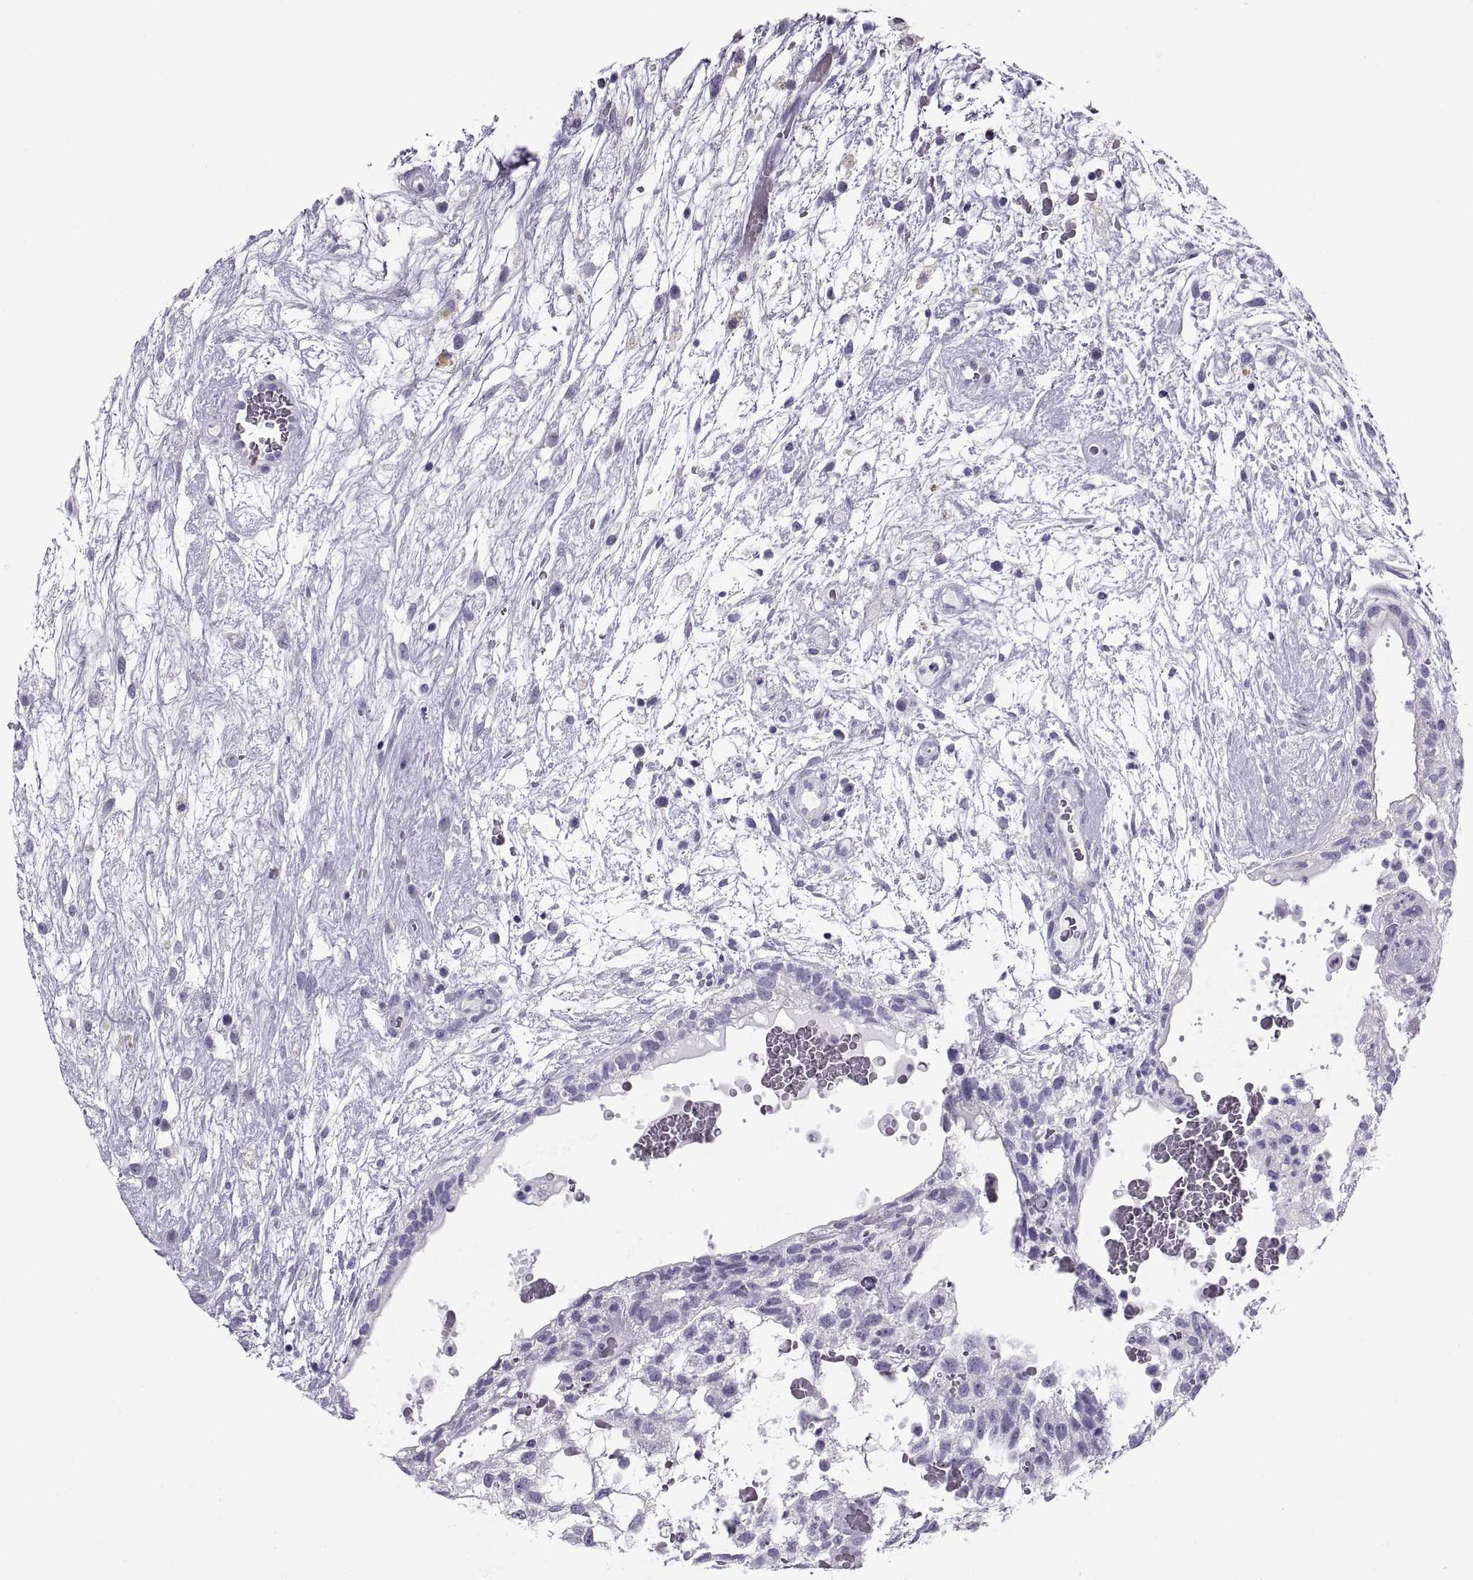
{"staining": {"intensity": "negative", "quantity": "none", "location": "none"}, "tissue": "testis cancer", "cell_type": "Tumor cells", "image_type": "cancer", "snomed": [{"axis": "morphology", "description": "Normal tissue, NOS"}, {"axis": "morphology", "description": "Carcinoma, Embryonal, NOS"}, {"axis": "topography", "description": "Testis"}], "caption": "There is no significant expression in tumor cells of testis cancer (embryonal carcinoma).", "gene": "RLBP1", "patient": {"sex": "male", "age": 32}}